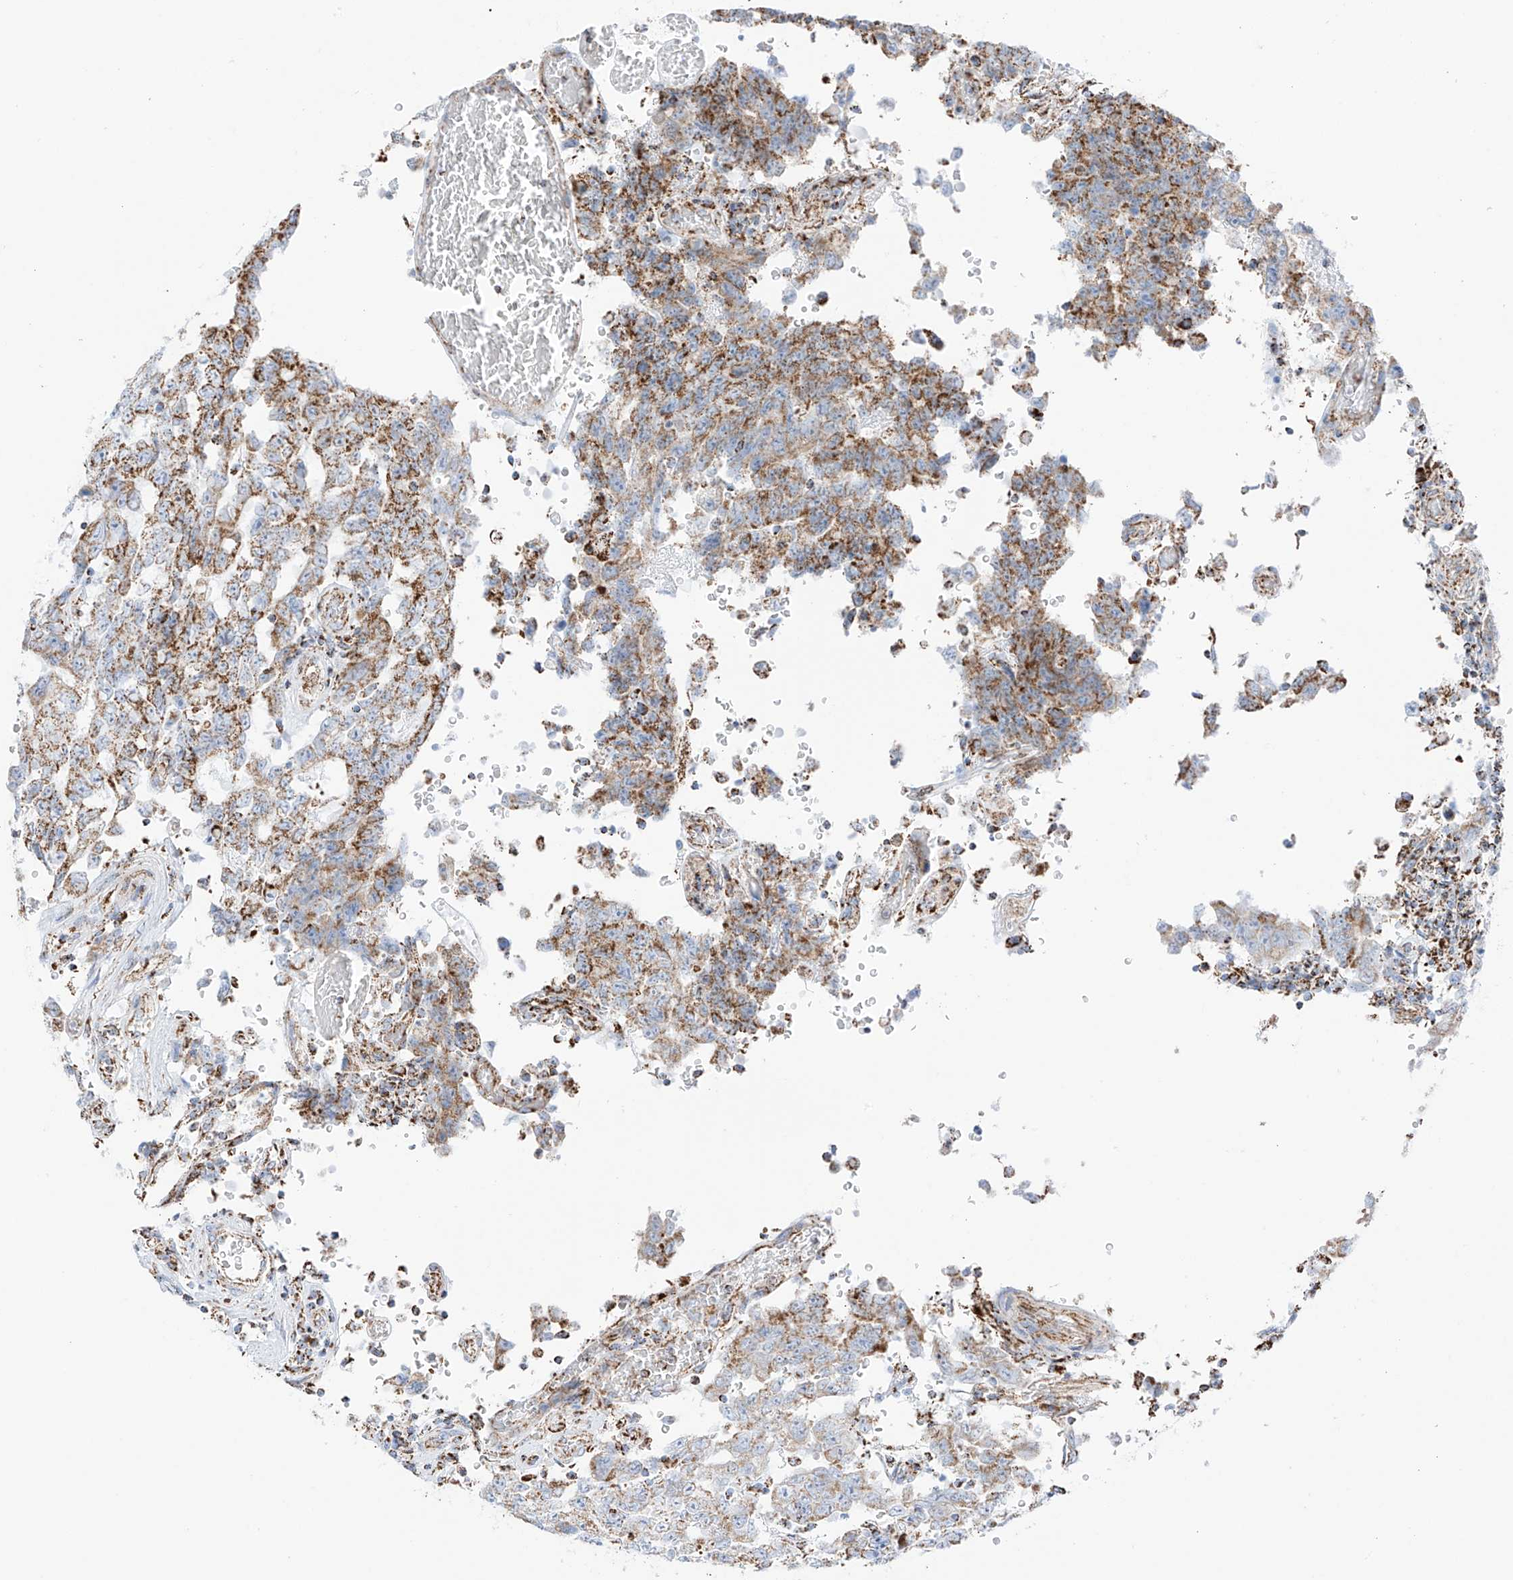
{"staining": {"intensity": "moderate", "quantity": ">75%", "location": "cytoplasmic/membranous"}, "tissue": "testis cancer", "cell_type": "Tumor cells", "image_type": "cancer", "snomed": [{"axis": "morphology", "description": "Carcinoma, Embryonal, NOS"}, {"axis": "topography", "description": "Testis"}], "caption": "A photomicrograph showing moderate cytoplasmic/membranous staining in about >75% of tumor cells in embryonal carcinoma (testis), as visualized by brown immunohistochemical staining.", "gene": "XKR3", "patient": {"sex": "male", "age": 26}}